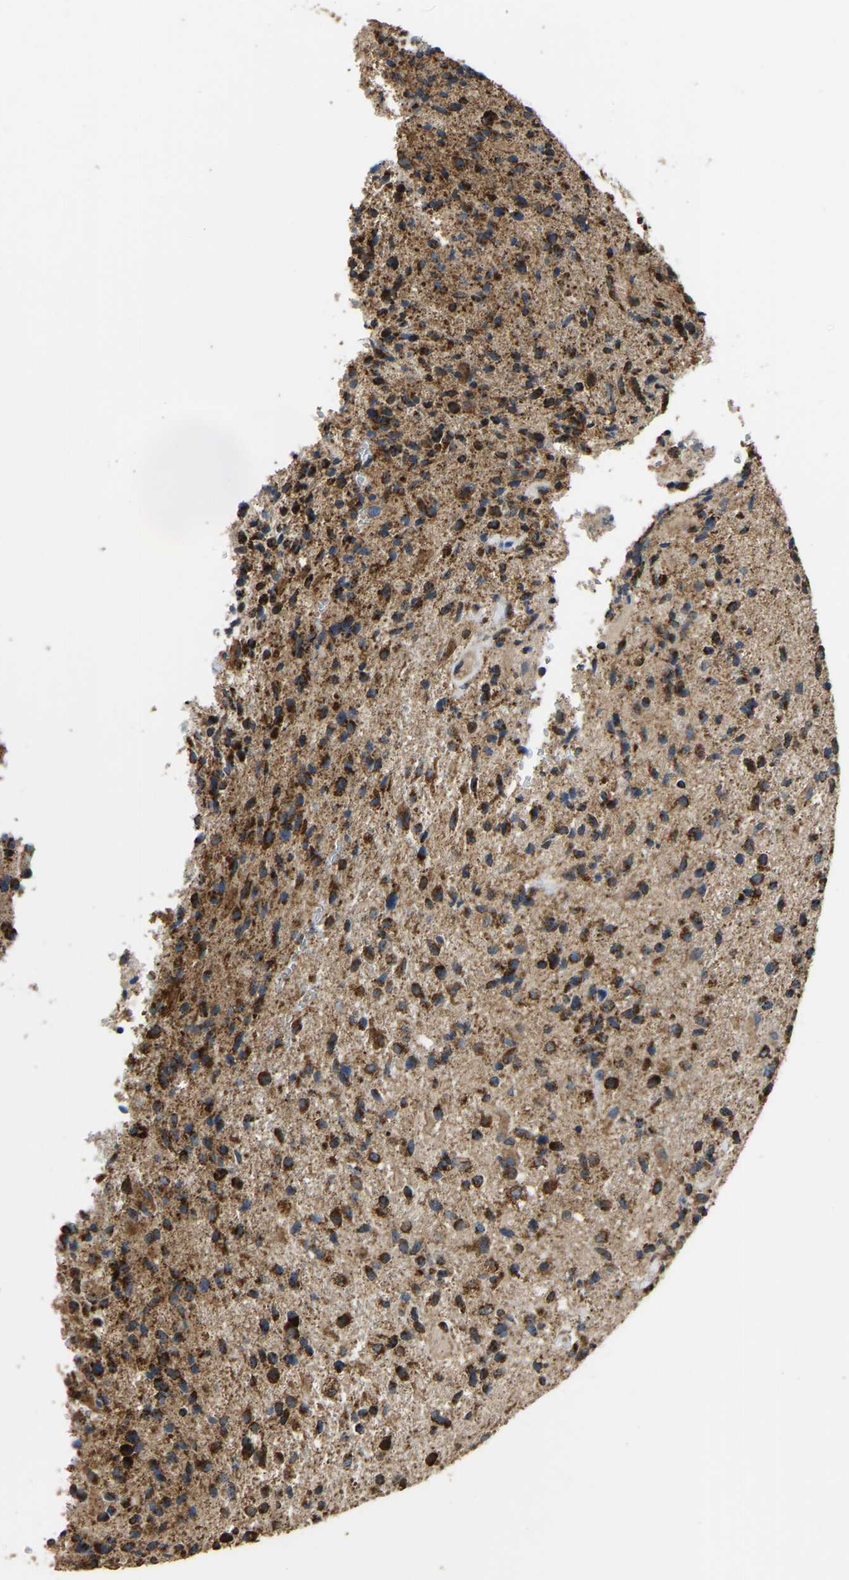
{"staining": {"intensity": "strong", "quantity": ">75%", "location": "cytoplasmic/membranous"}, "tissue": "glioma", "cell_type": "Tumor cells", "image_type": "cancer", "snomed": [{"axis": "morphology", "description": "Glioma, malignant, High grade"}, {"axis": "topography", "description": "Brain"}], "caption": "Malignant glioma (high-grade) was stained to show a protein in brown. There is high levels of strong cytoplasmic/membranous expression in about >75% of tumor cells. (IHC, brightfield microscopy, high magnification).", "gene": "TUFM", "patient": {"sex": "male", "age": 72}}